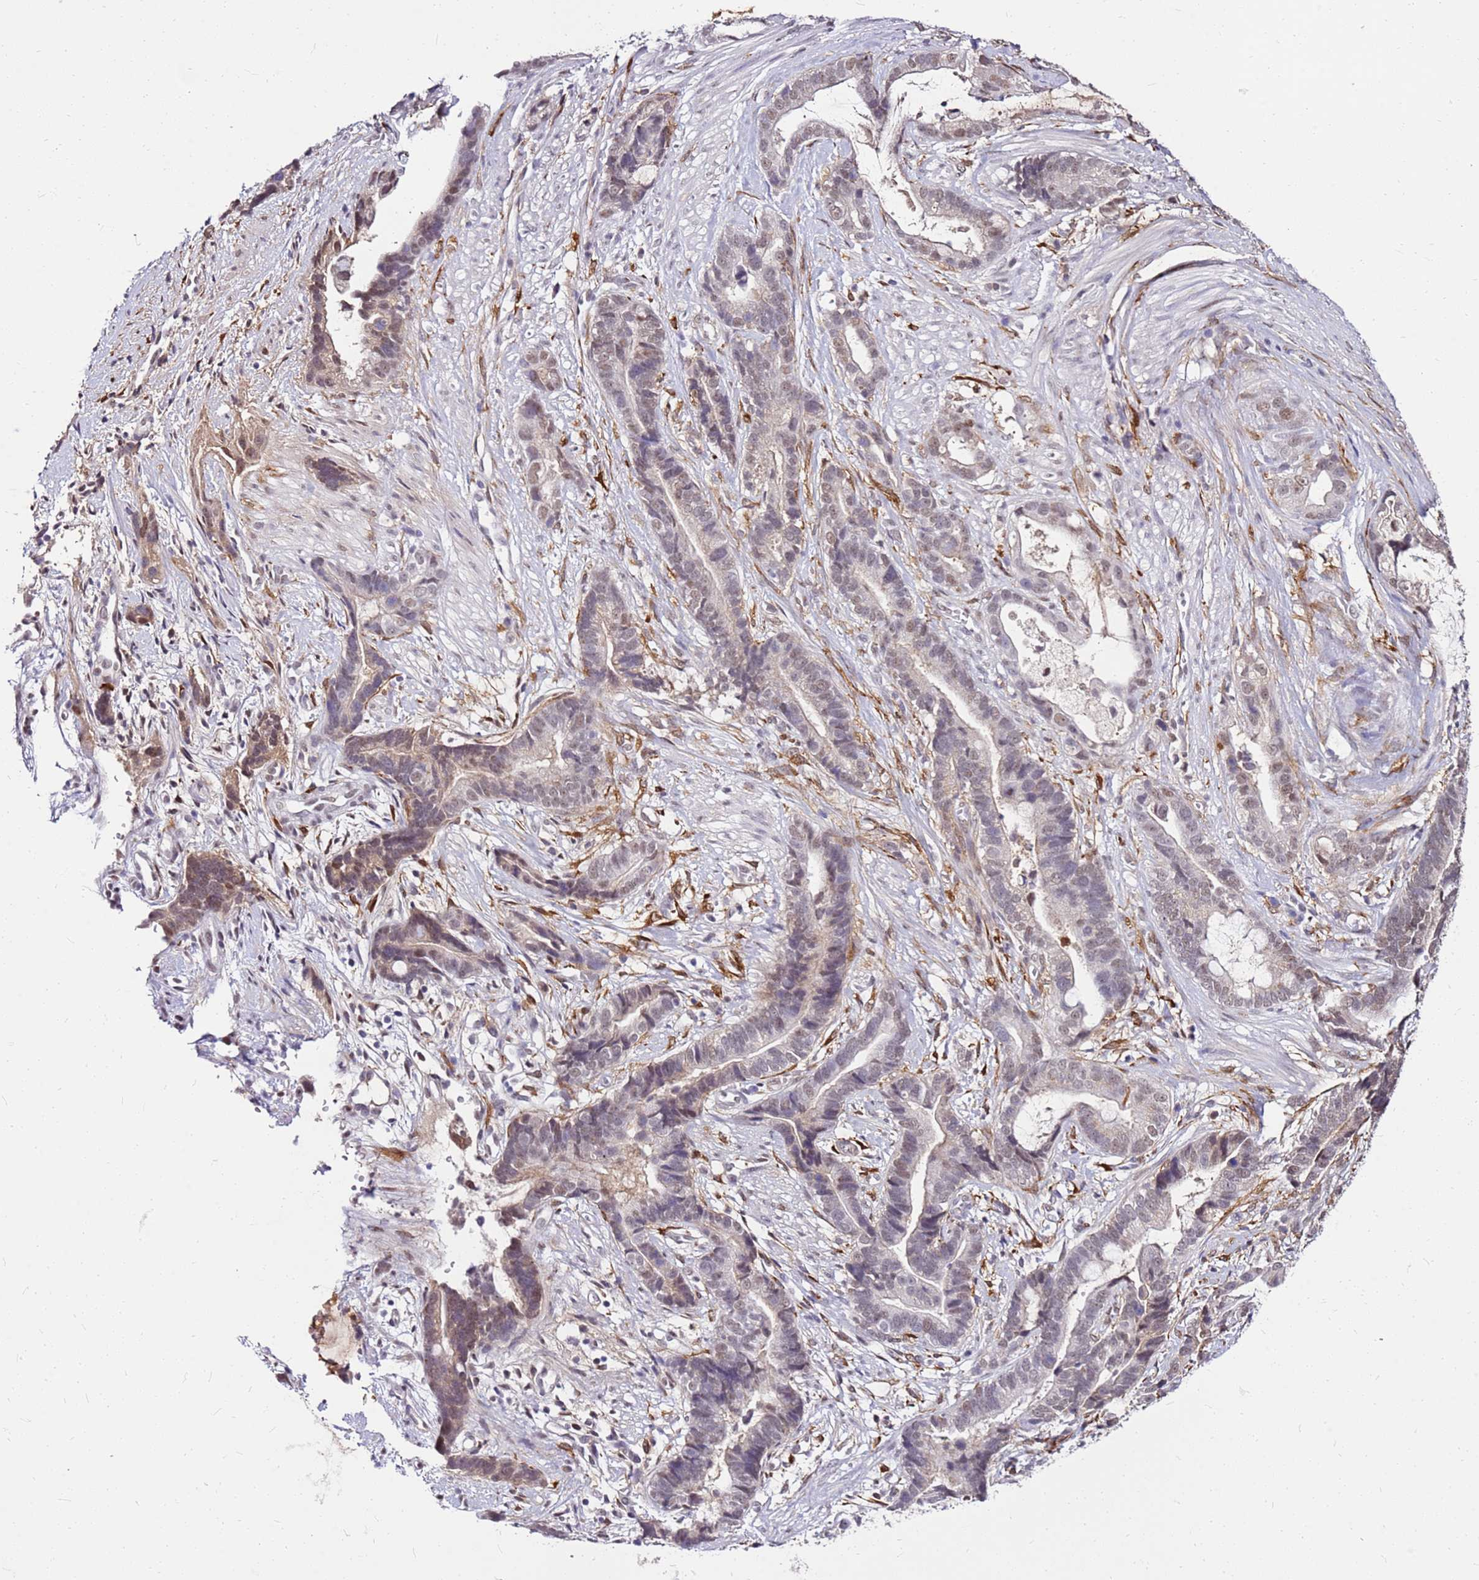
{"staining": {"intensity": "moderate", "quantity": "<25%", "location": "nuclear"}, "tissue": "stomach cancer", "cell_type": "Tumor cells", "image_type": "cancer", "snomed": [{"axis": "morphology", "description": "Adenocarcinoma, NOS"}, {"axis": "topography", "description": "Stomach"}], "caption": "About <25% of tumor cells in stomach cancer exhibit moderate nuclear protein staining as visualized by brown immunohistochemical staining.", "gene": "ALDH1A3", "patient": {"sex": "male", "age": 55}}